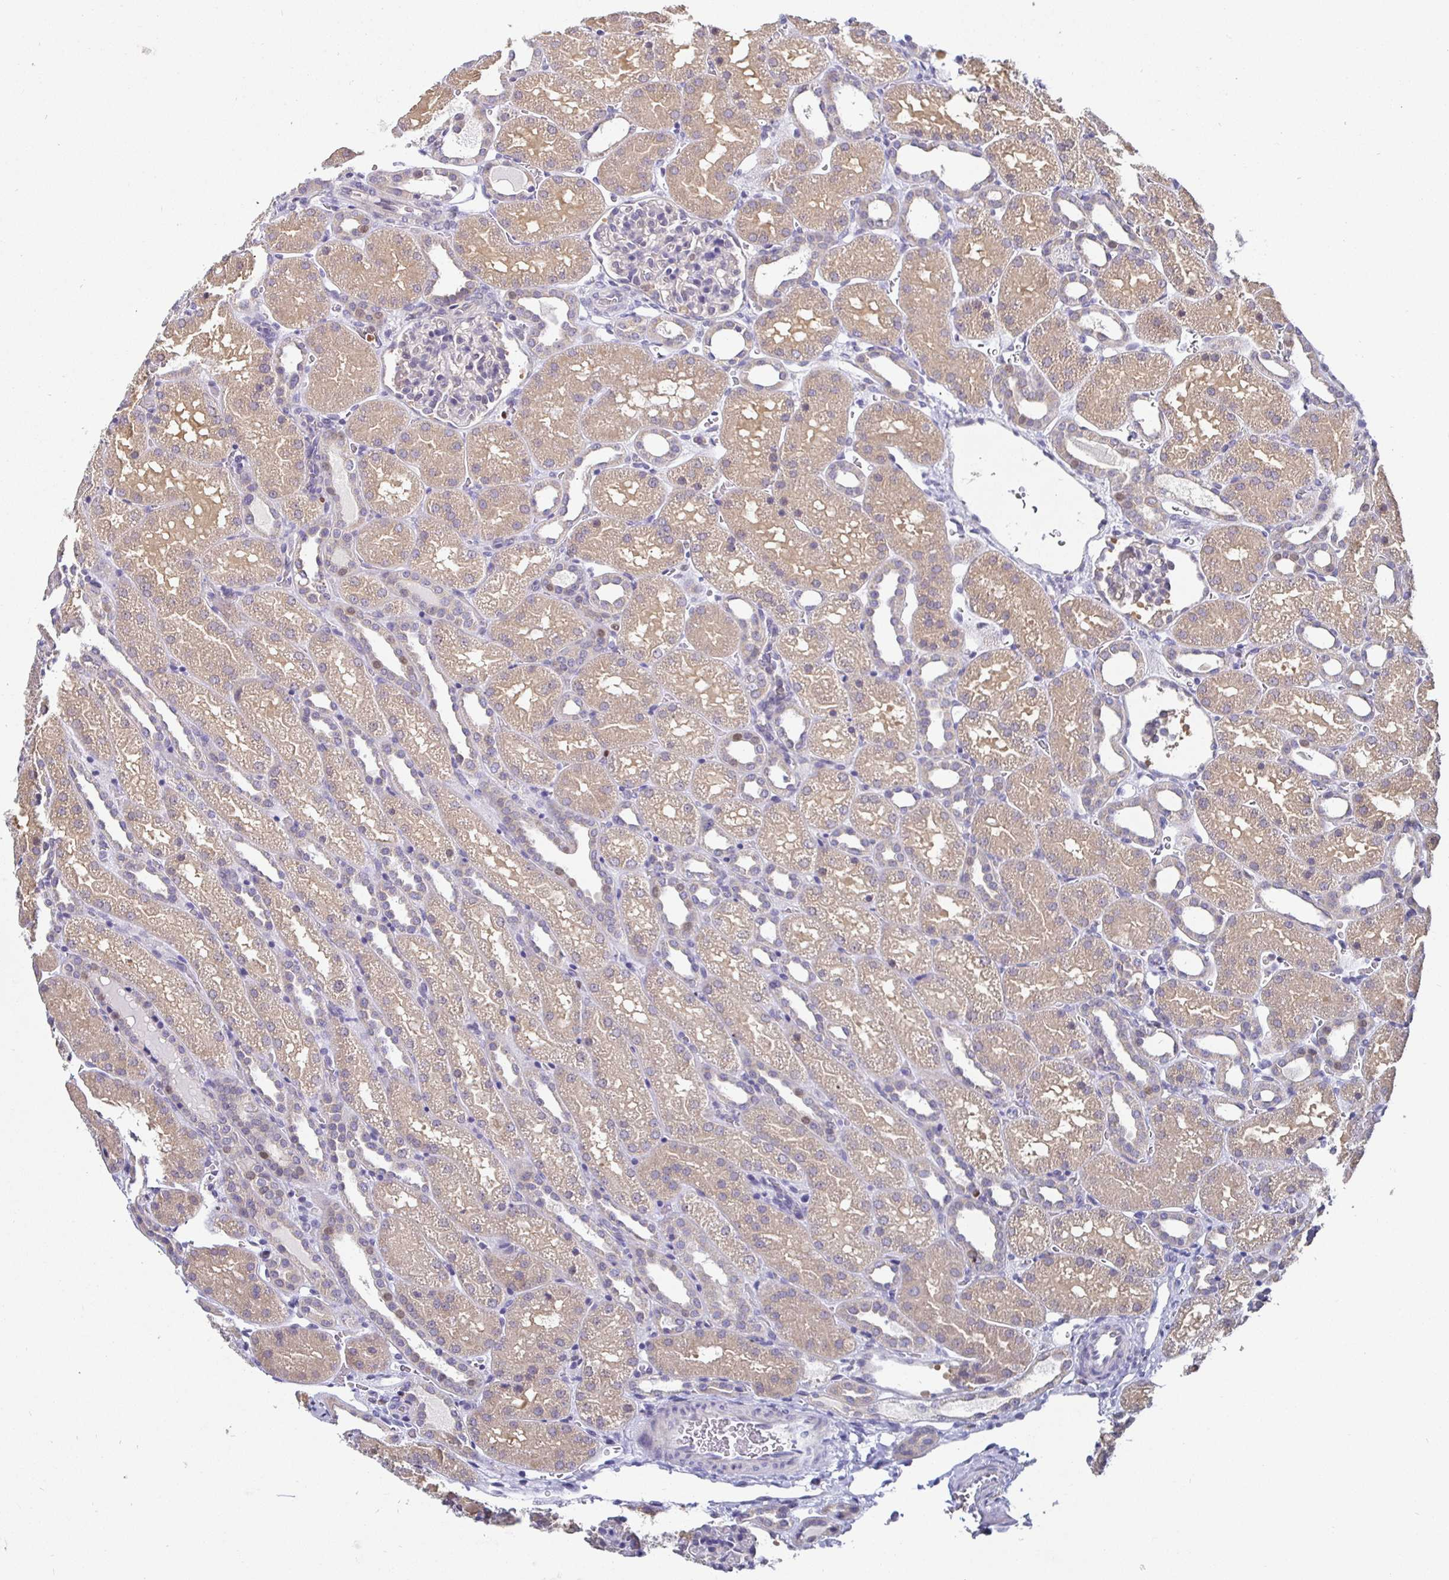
{"staining": {"intensity": "negative", "quantity": "none", "location": "none"}, "tissue": "kidney", "cell_type": "Cells in glomeruli", "image_type": "normal", "snomed": [{"axis": "morphology", "description": "Normal tissue, NOS"}, {"axis": "topography", "description": "Kidney"}], "caption": "The photomicrograph exhibits no significant staining in cells in glomeruli of kidney. The staining was performed using DAB to visualize the protein expression in brown, while the nuclei were stained in blue with hematoxylin (Magnification: 20x).", "gene": "SATB1", "patient": {"sex": "male", "age": 2}}